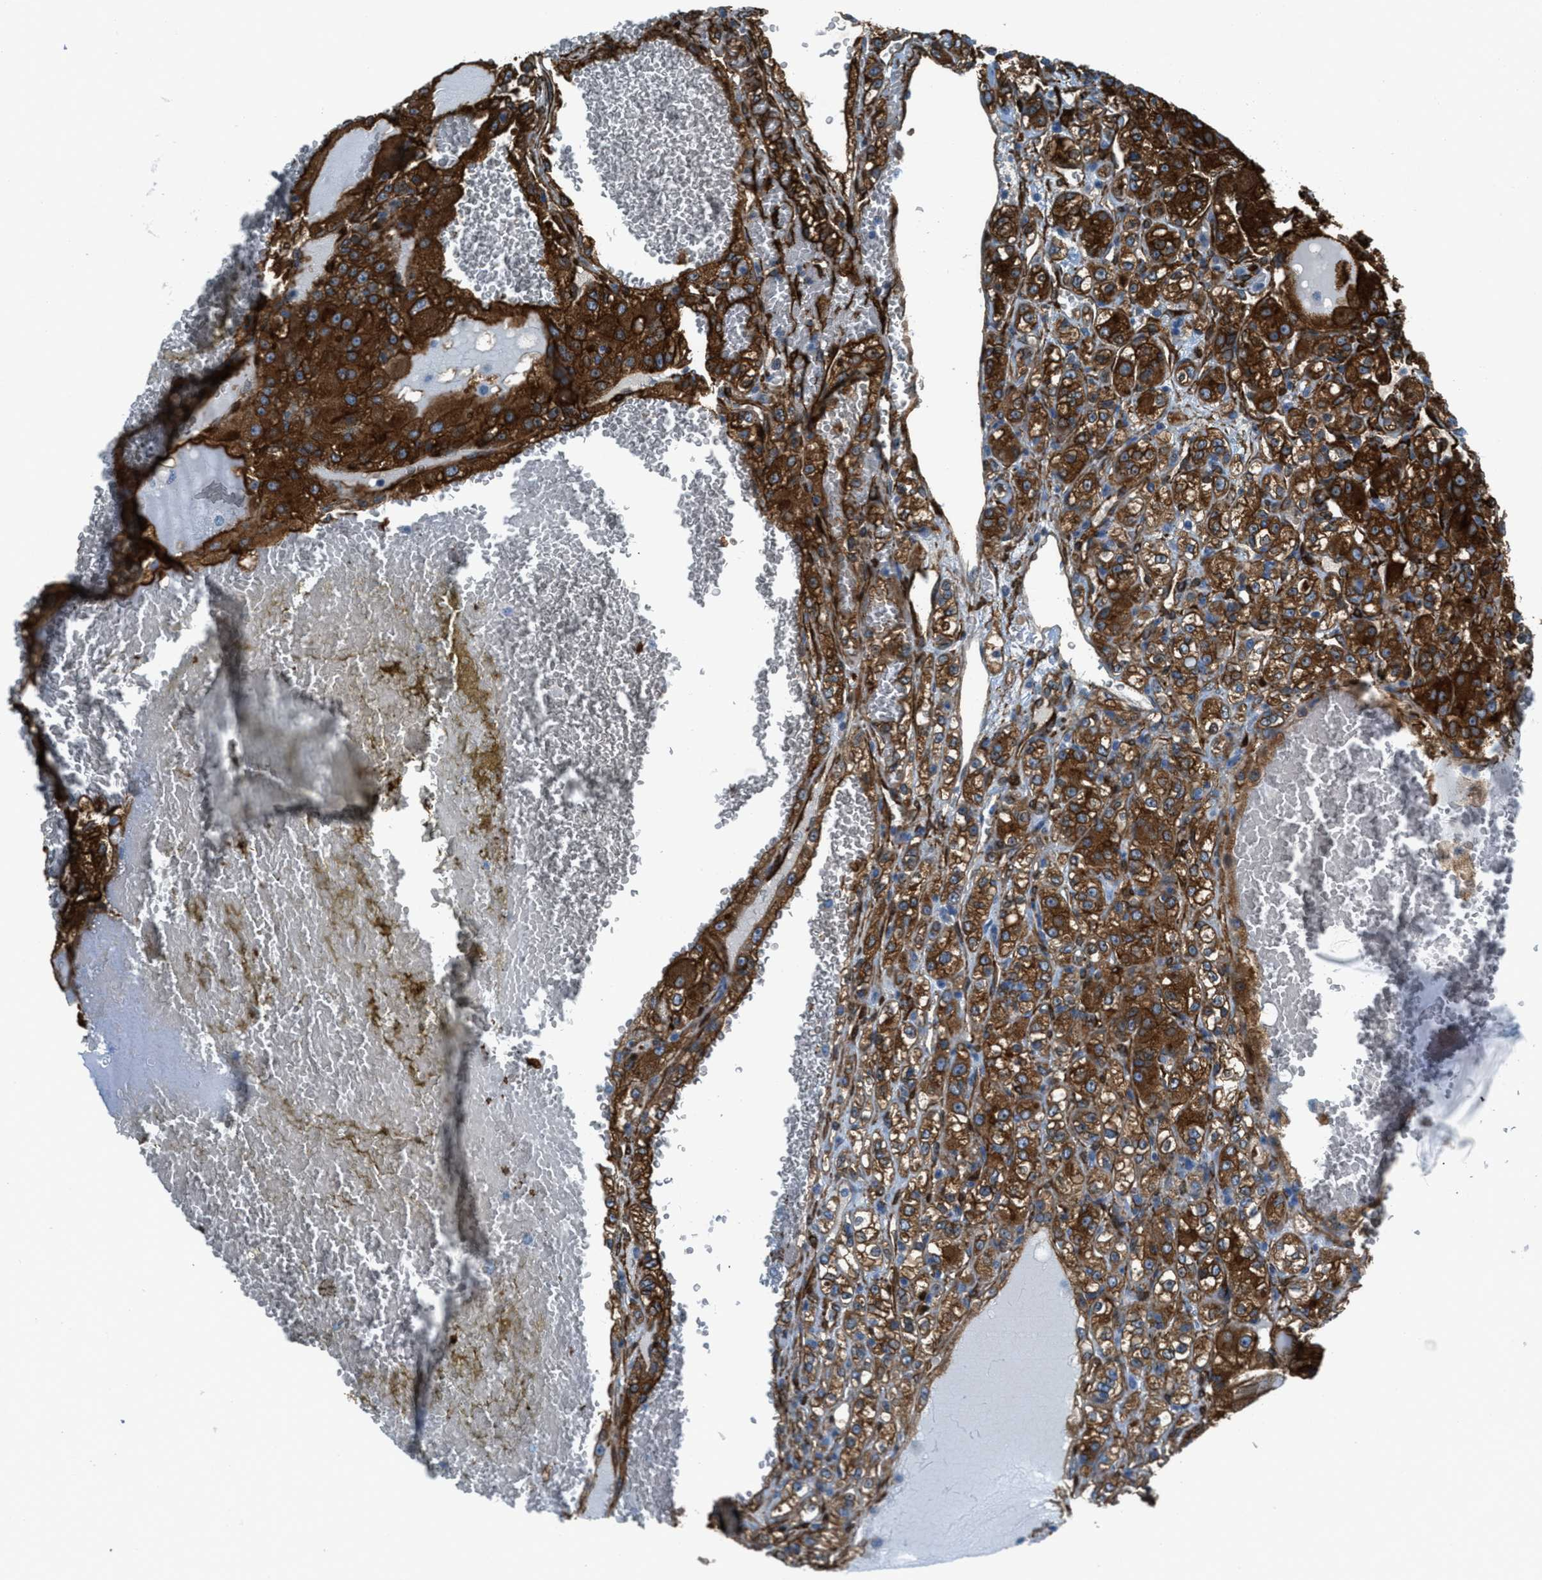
{"staining": {"intensity": "strong", "quantity": ">75%", "location": "cytoplasmic/membranous"}, "tissue": "renal cancer", "cell_type": "Tumor cells", "image_type": "cancer", "snomed": [{"axis": "morphology", "description": "Normal tissue, NOS"}, {"axis": "morphology", "description": "Adenocarcinoma, NOS"}, {"axis": "topography", "description": "Kidney"}], "caption": "A high-resolution image shows IHC staining of renal cancer (adenocarcinoma), which reveals strong cytoplasmic/membranous positivity in about >75% of tumor cells.", "gene": "CALD1", "patient": {"sex": "male", "age": 61}}